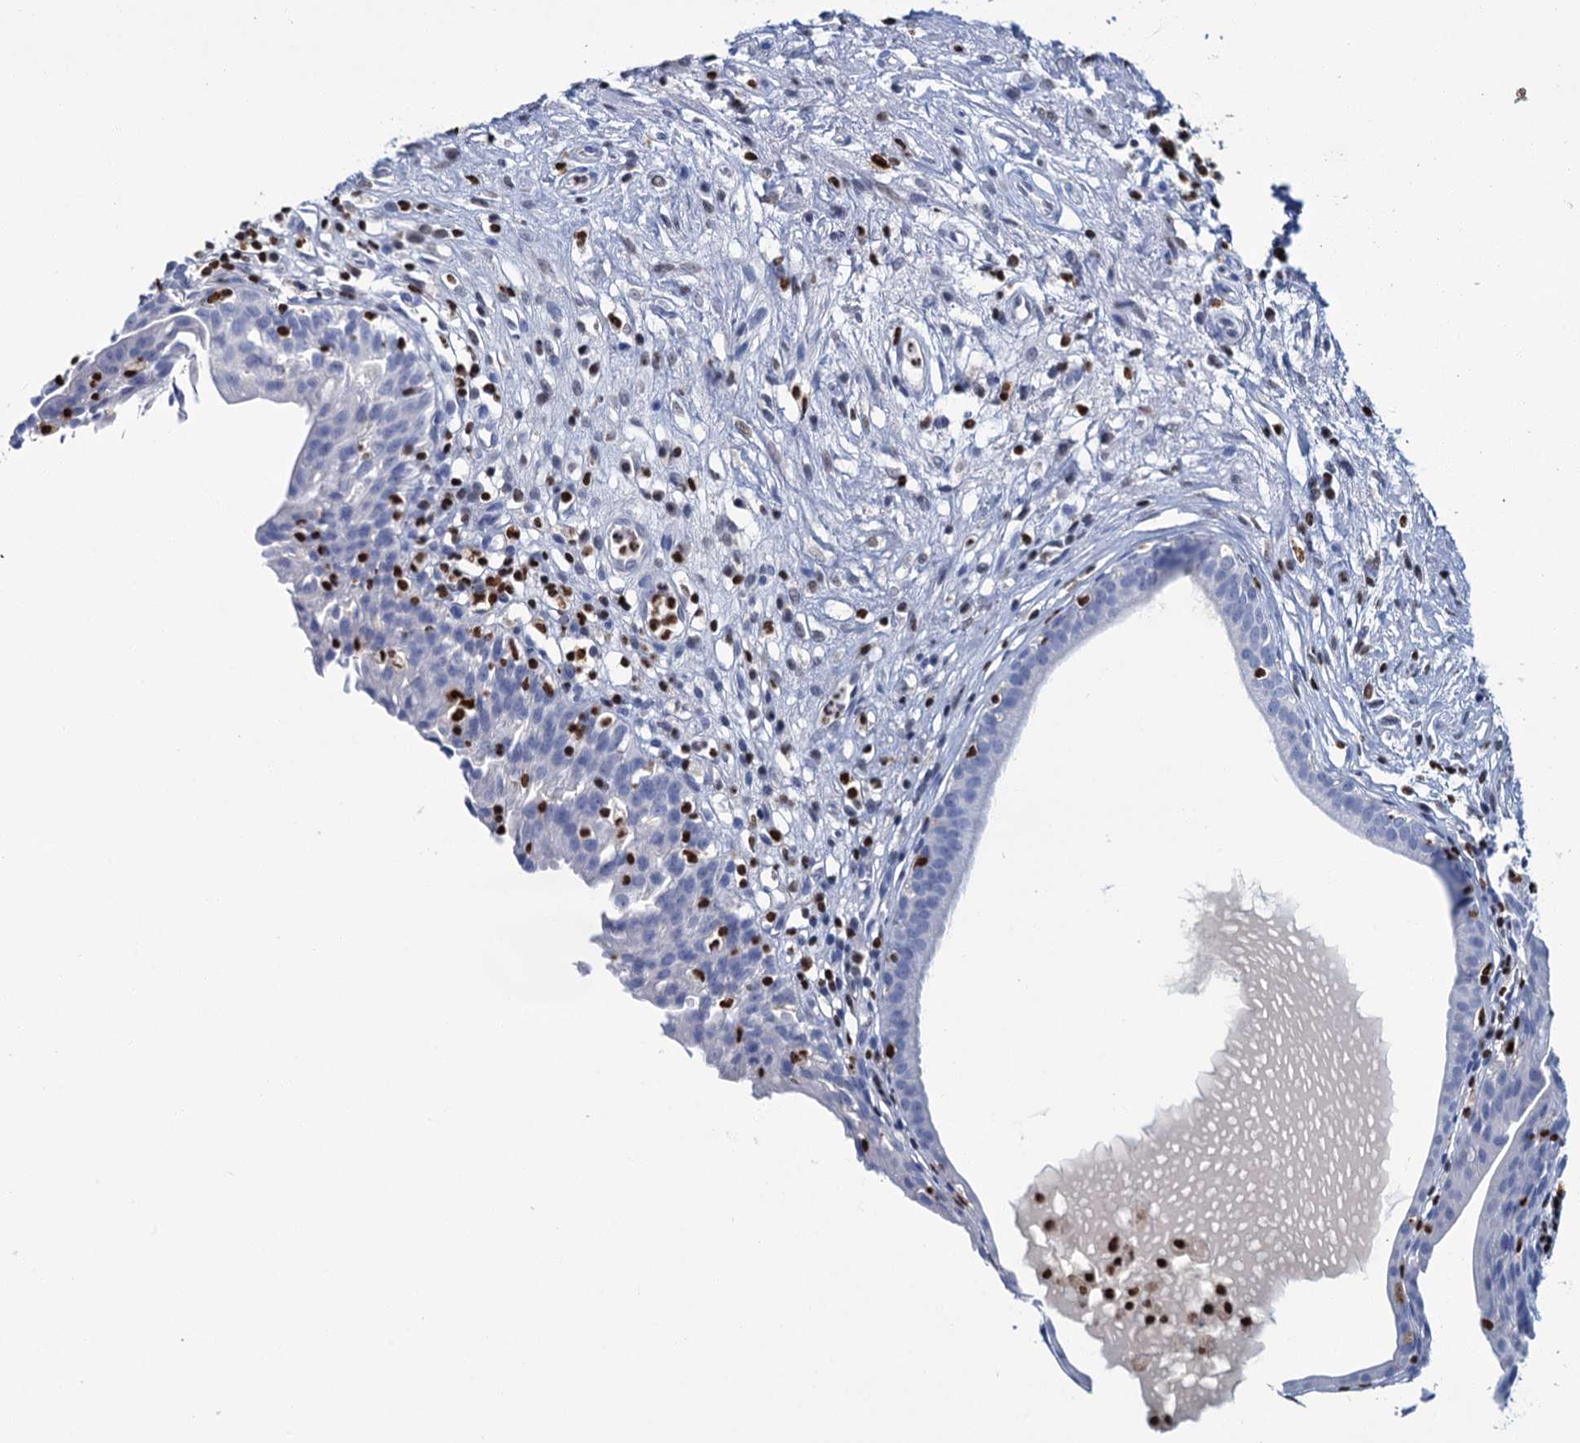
{"staining": {"intensity": "negative", "quantity": "none", "location": "none"}, "tissue": "urinary bladder", "cell_type": "Urothelial cells", "image_type": "normal", "snomed": [{"axis": "morphology", "description": "Normal tissue, NOS"}, {"axis": "morphology", "description": "Inflammation, NOS"}, {"axis": "topography", "description": "Urinary bladder"}], "caption": "Urothelial cells are negative for brown protein staining in normal urinary bladder. The staining was performed using DAB to visualize the protein expression in brown, while the nuclei were stained in blue with hematoxylin (Magnification: 20x).", "gene": "CELF2", "patient": {"sex": "male", "age": 63}}